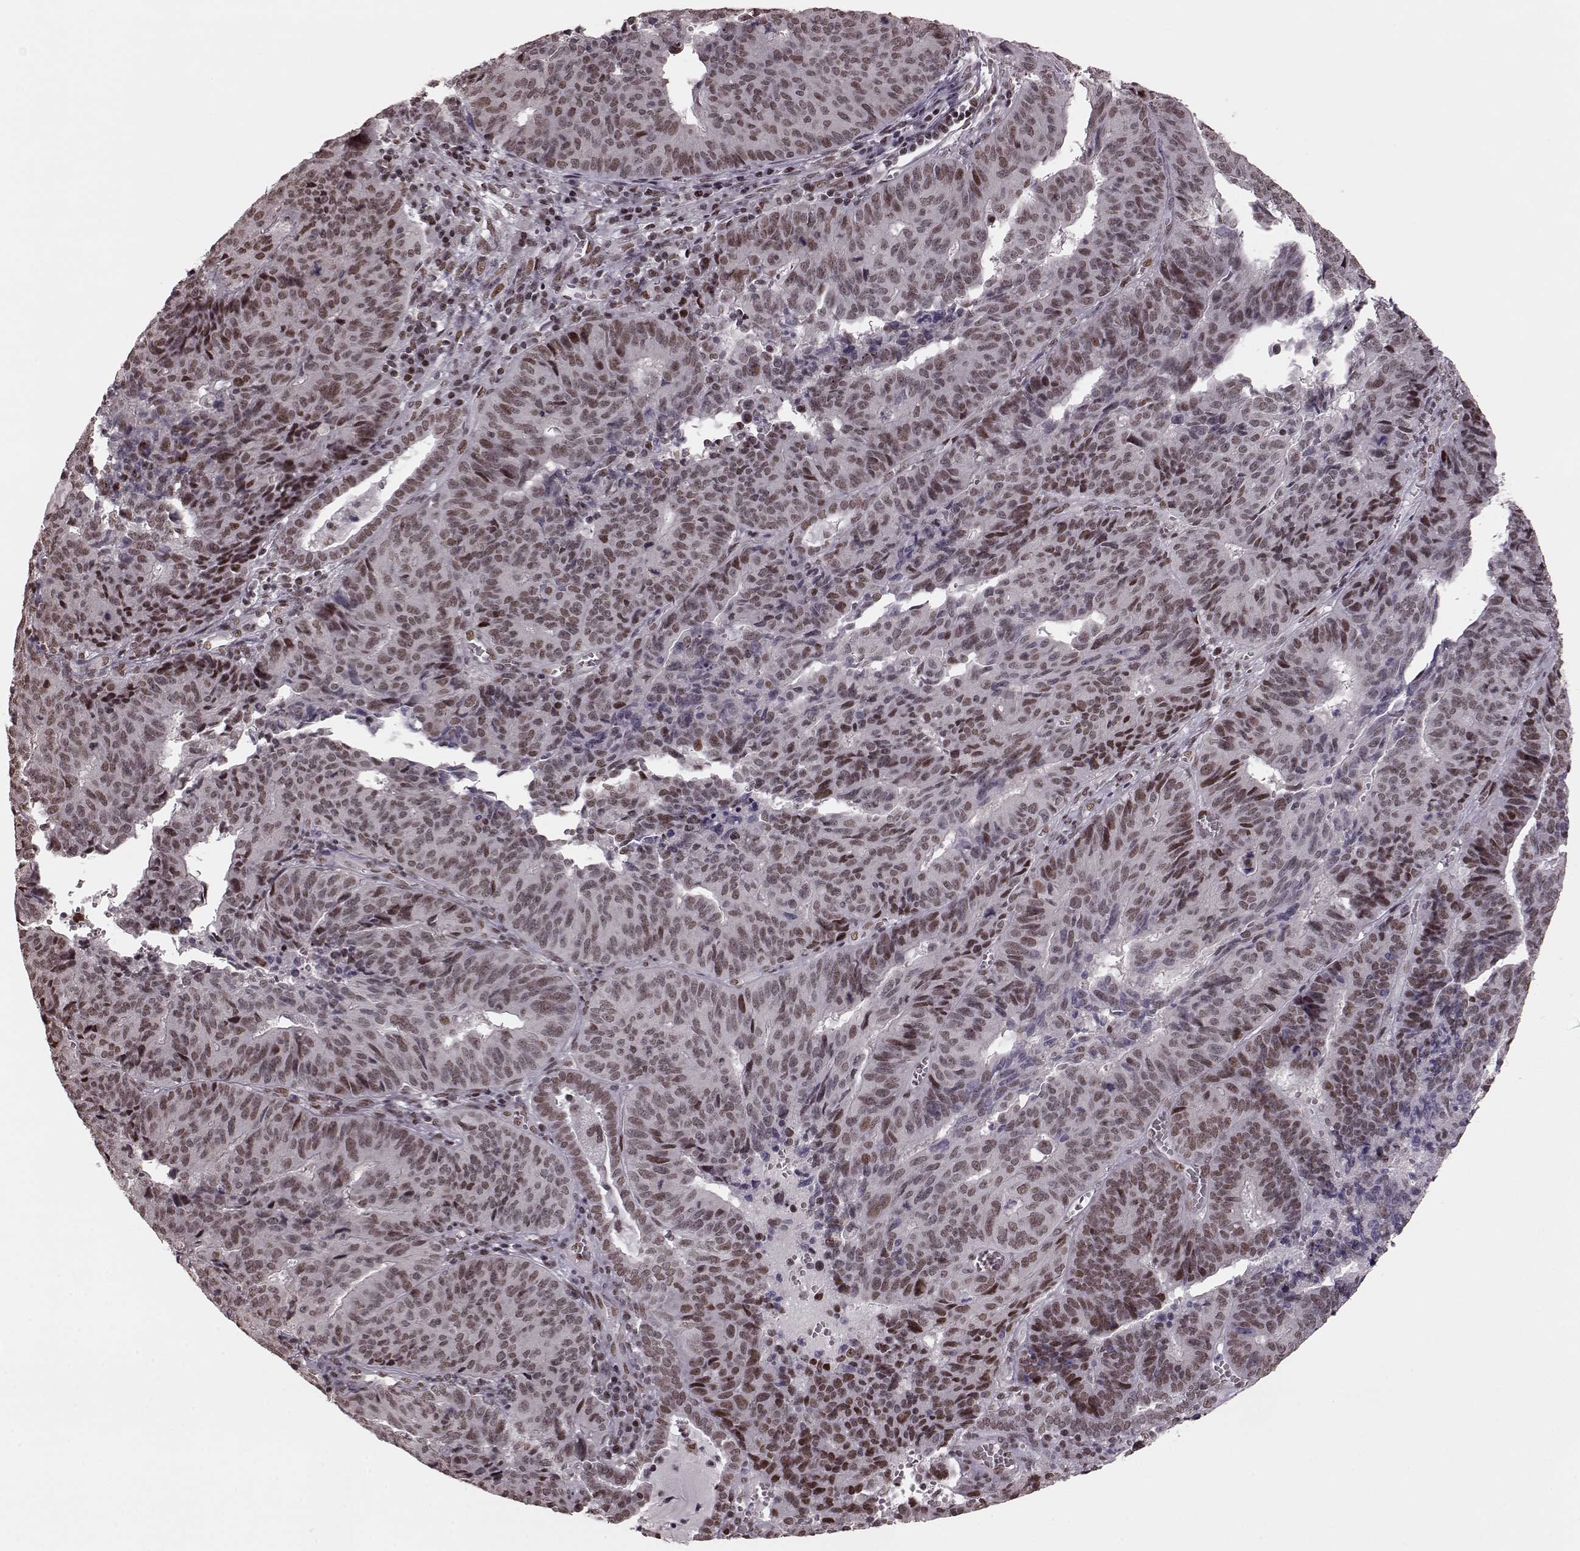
{"staining": {"intensity": "weak", "quantity": ">75%", "location": "nuclear"}, "tissue": "endometrial cancer", "cell_type": "Tumor cells", "image_type": "cancer", "snomed": [{"axis": "morphology", "description": "Adenocarcinoma, NOS"}, {"axis": "topography", "description": "Endometrium"}], "caption": "Approximately >75% of tumor cells in human endometrial cancer reveal weak nuclear protein expression as visualized by brown immunohistochemical staining.", "gene": "NR2C1", "patient": {"sex": "female", "age": 65}}